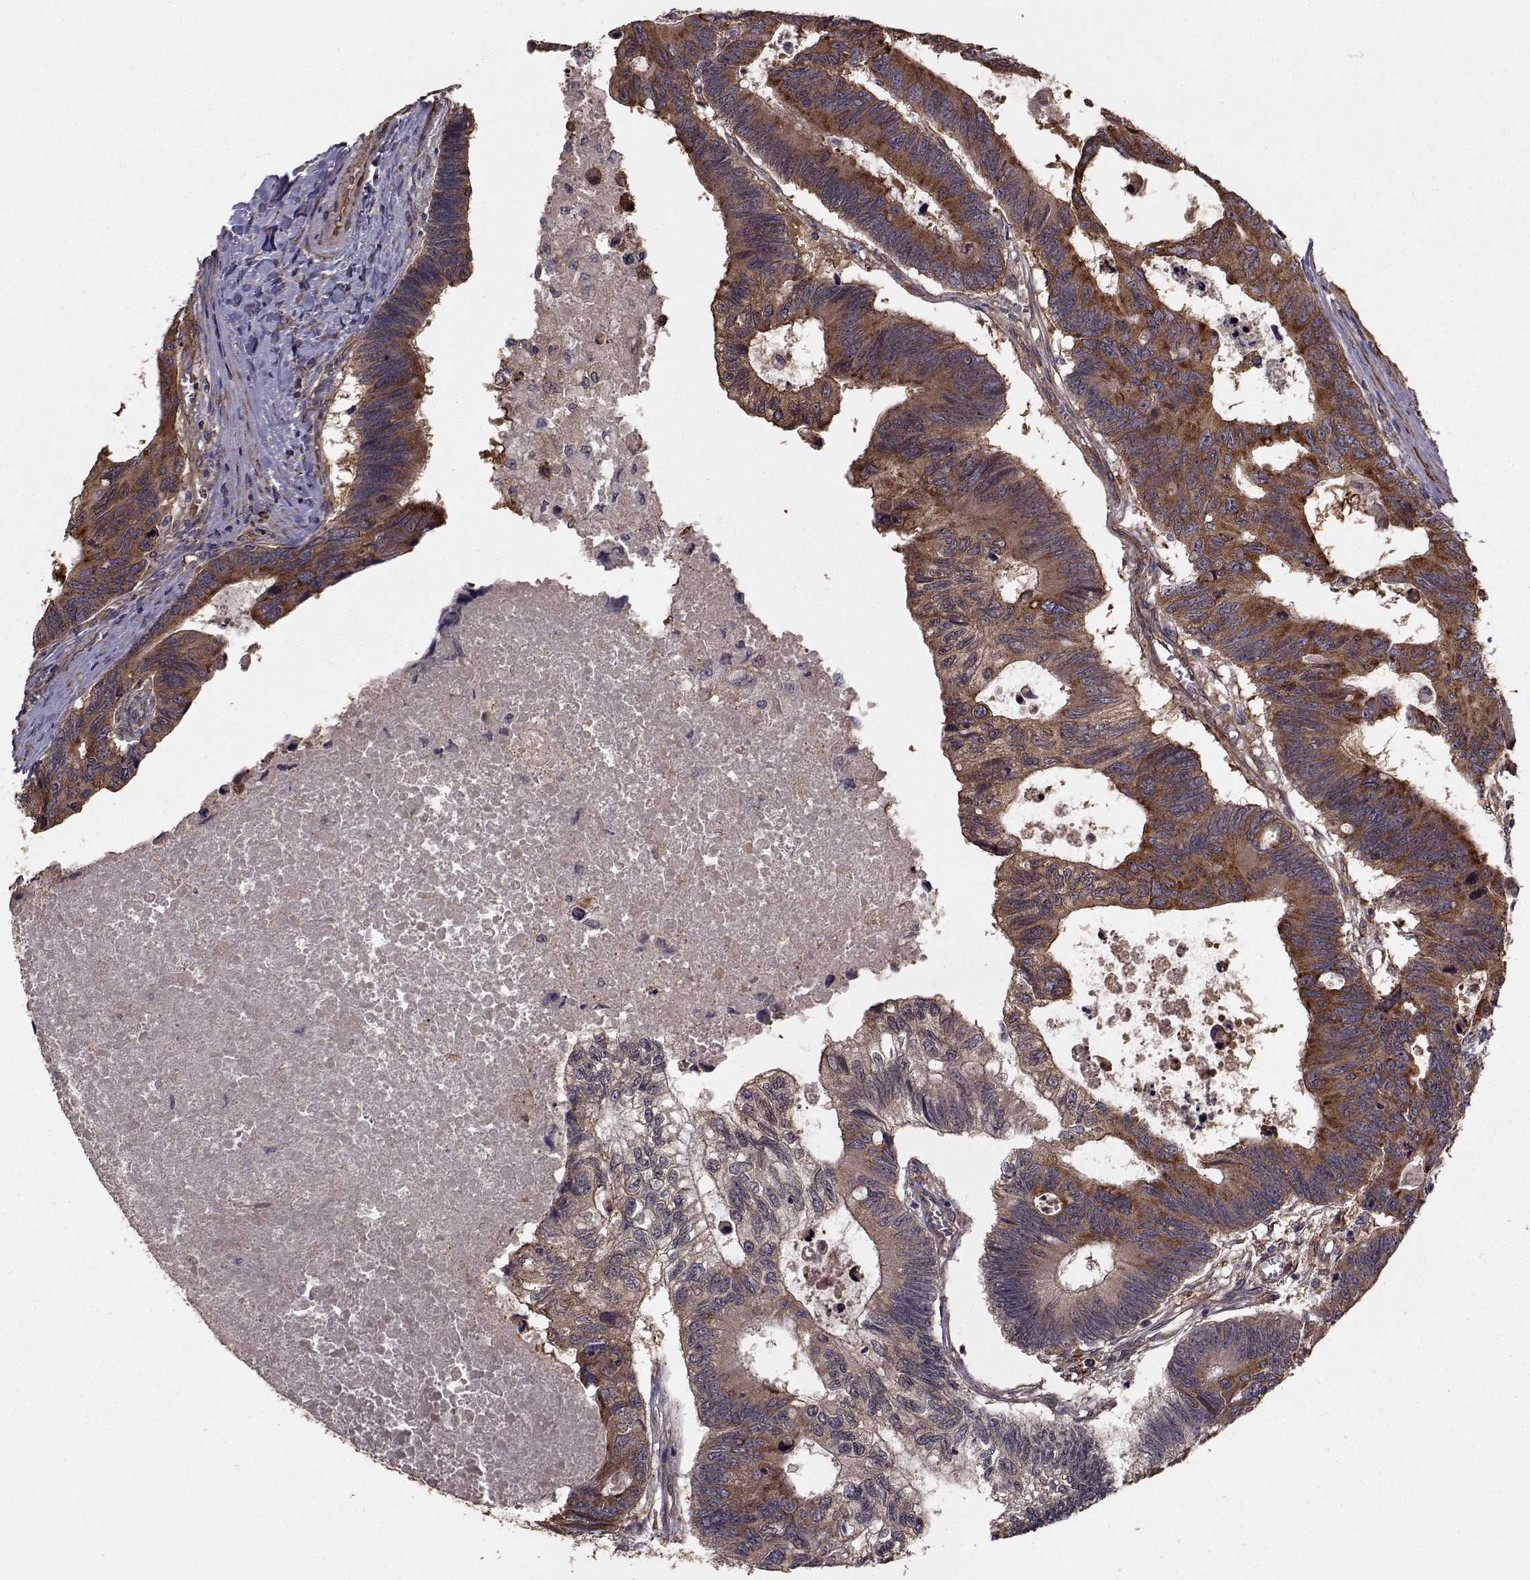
{"staining": {"intensity": "moderate", "quantity": ">75%", "location": "cytoplasmic/membranous"}, "tissue": "colorectal cancer", "cell_type": "Tumor cells", "image_type": "cancer", "snomed": [{"axis": "morphology", "description": "Adenocarcinoma, NOS"}, {"axis": "topography", "description": "Colon"}], "caption": "Protein staining by immunohistochemistry reveals moderate cytoplasmic/membranous staining in about >75% of tumor cells in colorectal cancer (adenocarcinoma).", "gene": "TRIP10", "patient": {"sex": "female", "age": 77}}